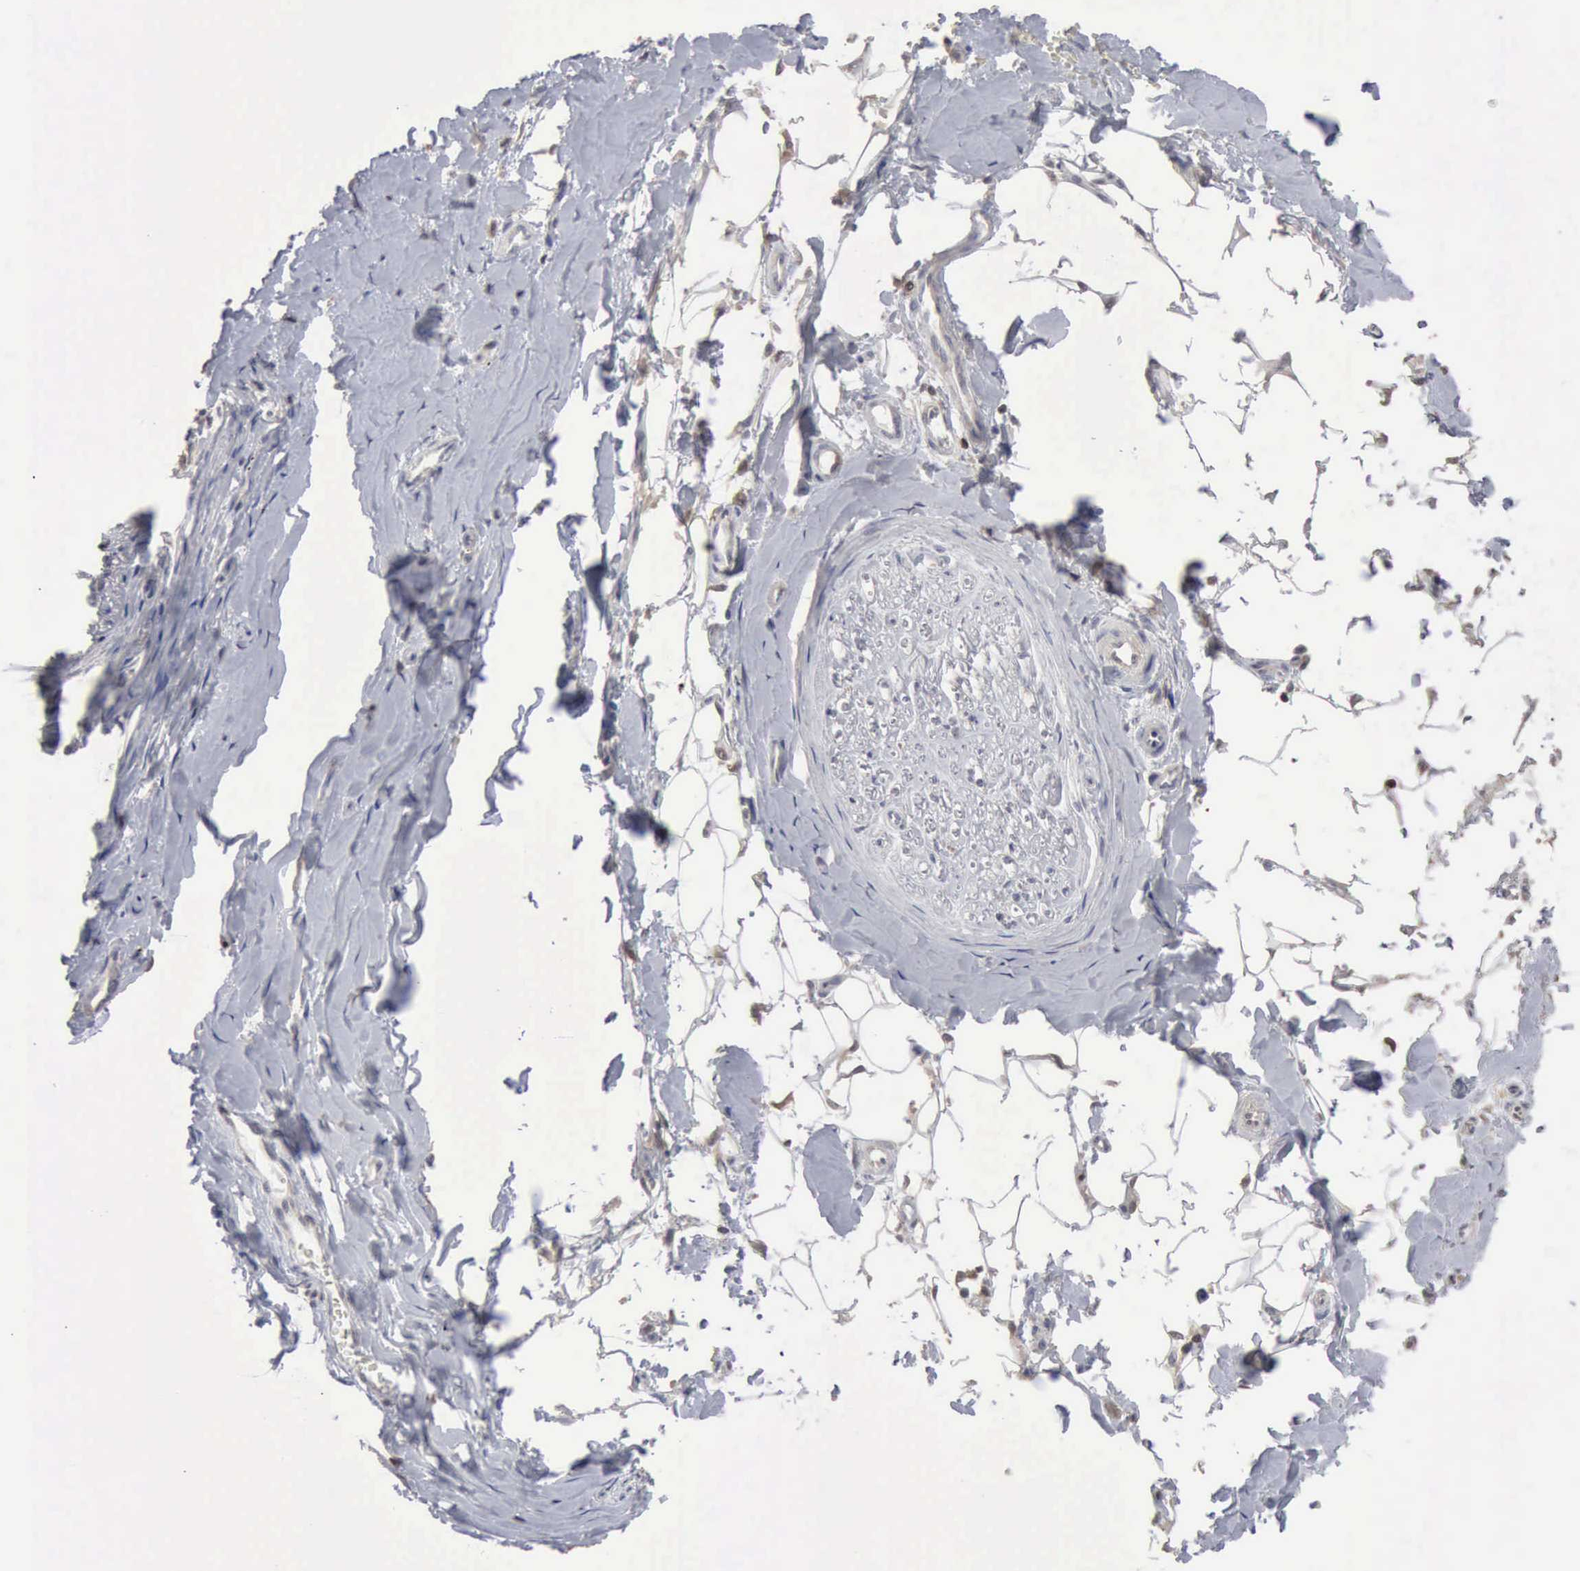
{"staining": {"intensity": "negative", "quantity": "none", "location": "none"}, "tissue": "adipose tissue", "cell_type": "Adipocytes", "image_type": "normal", "snomed": [{"axis": "morphology", "description": "Normal tissue, NOS"}, {"axis": "morphology", "description": "Squamous cell carcinoma, NOS"}, {"axis": "topography", "description": "Skin"}, {"axis": "topography", "description": "Peripheral nerve tissue"}], "caption": "This is an immunohistochemistry (IHC) image of benign adipose tissue. There is no positivity in adipocytes.", "gene": "STAT1", "patient": {"sex": "male", "age": 83}}